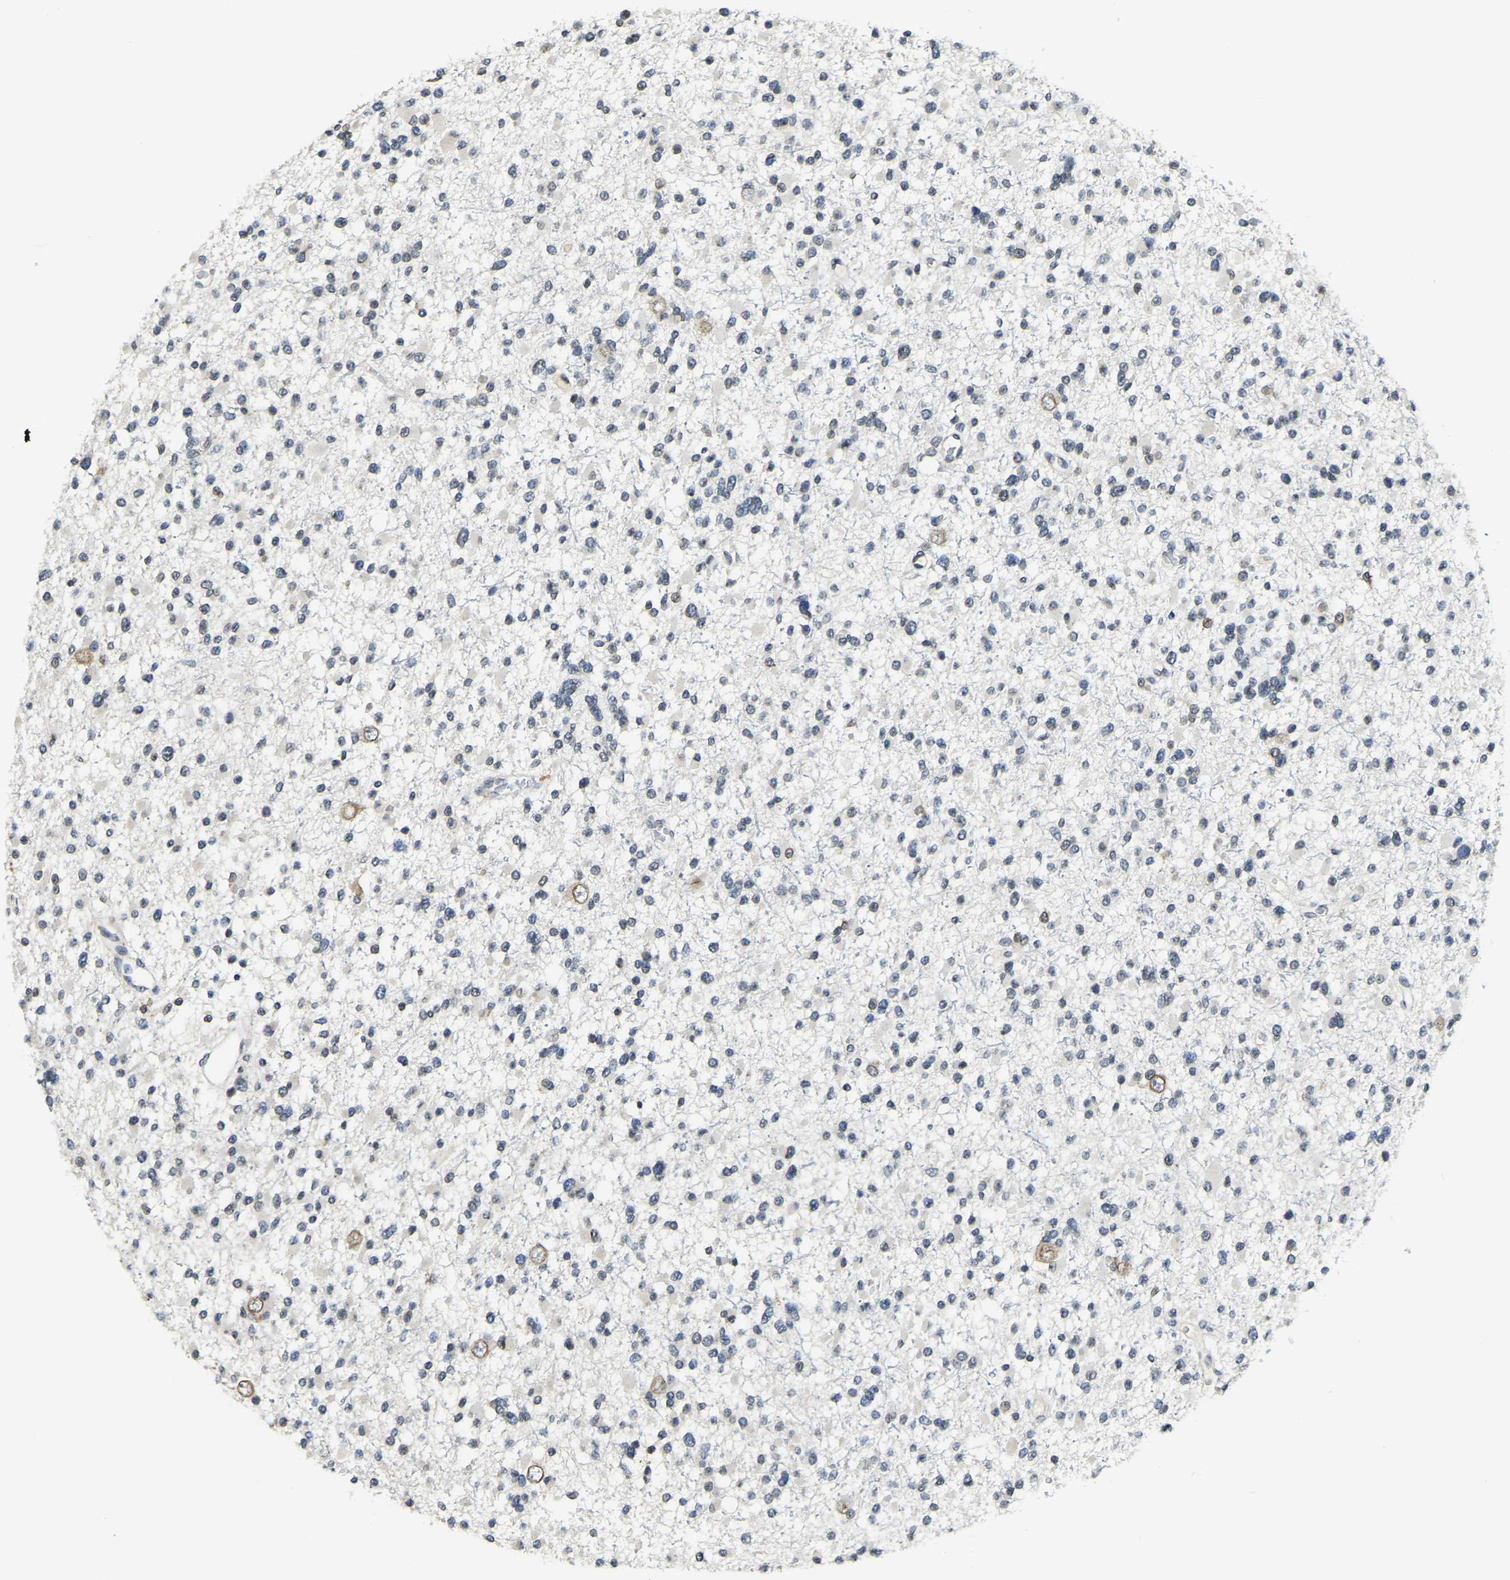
{"staining": {"intensity": "weak", "quantity": "<25%", "location": "cytoplasmic/membranous,nuclear"}, "tissue": "glioma", "cell_type": "Tumor cells", "image_type": "cancer", "snomed": [{"axis": "morphology", "description": "Glioma, malignant, Low grade"}, {"axis": "topography", "description": "Brain"}], "caption": "This photomicrograph is of malignant low-grade glioma stained with immunohistochemistry (IHC) to label a protein in brown with the nuclei are counter-stained blue. There is no positivity in tumor cells. (Stains: DAB (3,3'-diaminobenzidine) immunohistochemistry (IHC) with hematoxylin counter stain, Microscopy: brightfield microscopy at high magnification).", "gene": "RANBP2", "patient": {"sex": "female", "age": 22}}